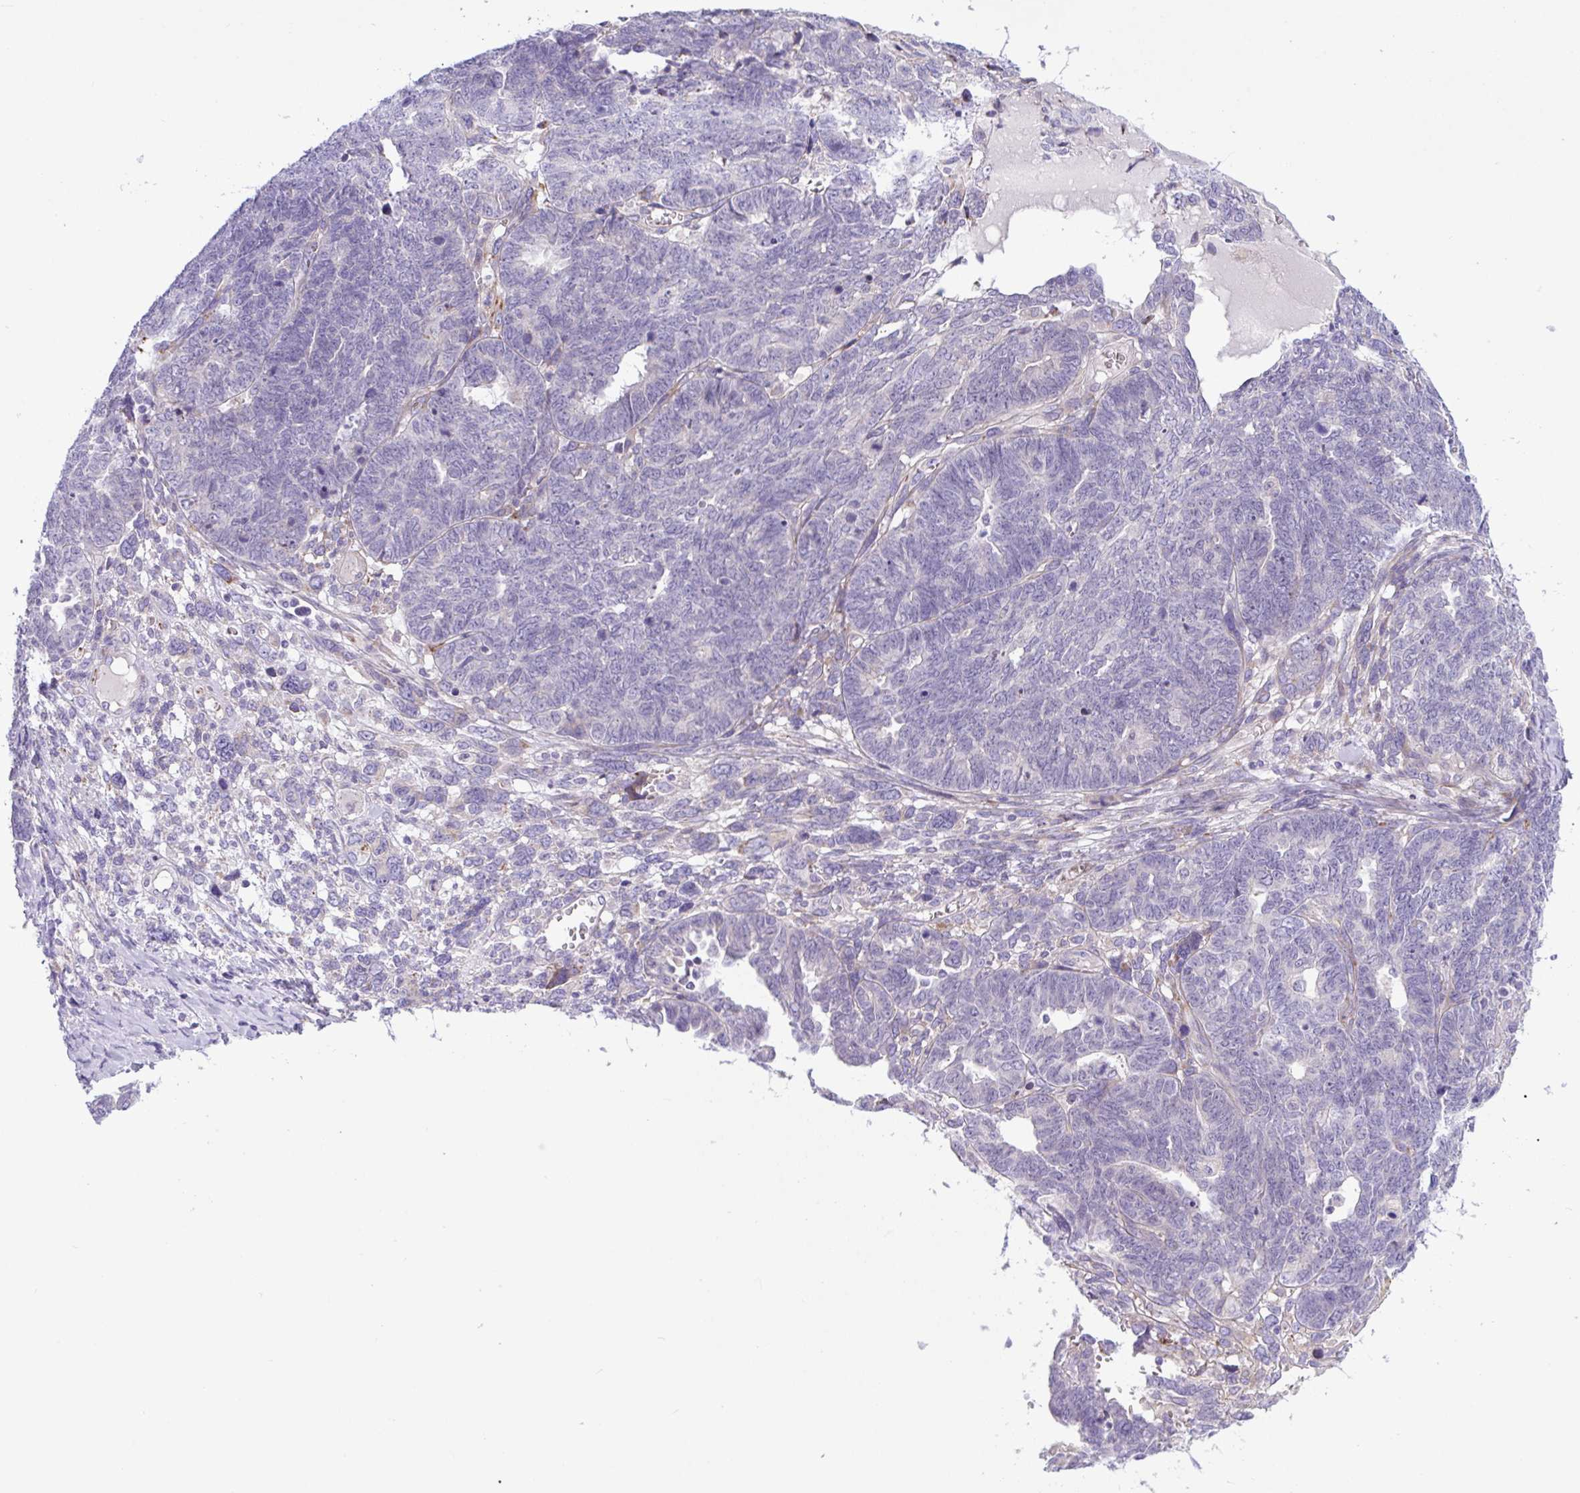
{"staining": {"intensity": "negative", "quantity": "none", "location": "none"}, "tissue": "ovarian cancer", "cell_type": "Tumor cells", "image_type": "cancer", "snomed": [{"axis": "morphology", "description": "Cystadenocarcinoma, serous, NOS"}, {"axis": "topography", "description": "Ovary"}], "caption": "High magnification brightfield microscopy of serous cystadenocarcinoma (ovarian) stained with DAB (brown) and counterstained with hematoxylin (blue): tumor cells show no significant staining.", "gene": "FAM86B1", "patient": {"sex": "female", "age": 79}}